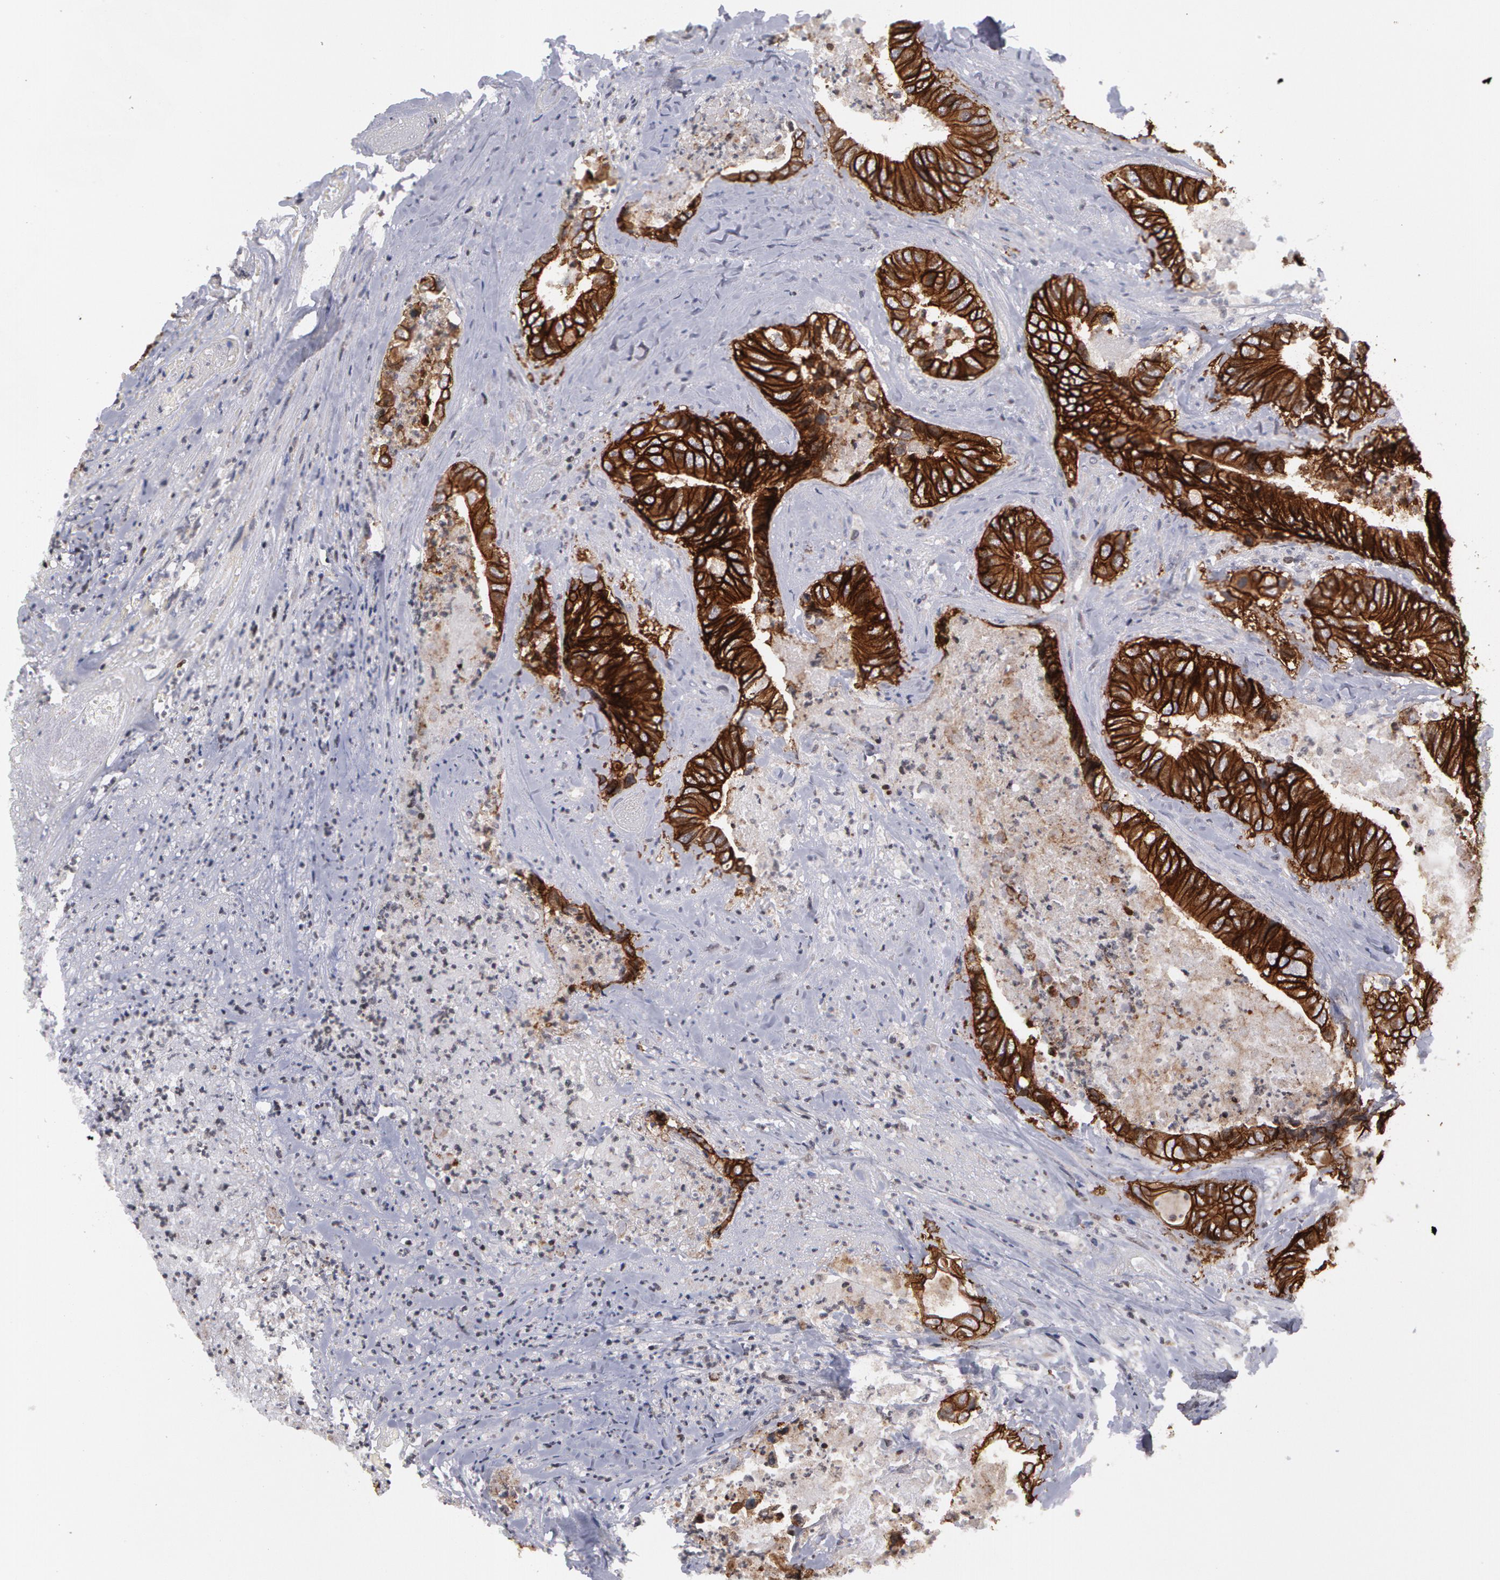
{"staining": {"intensity": "strong", "quantity": ">75%", "location": "cytoplasmic/membranous"}, "tissue": "colorectal cancer", "cell_type": "Tumor cells", "image_type": "cancer", "snomed": [{"axis": "morphology", "description": "Adenocarcinoma, NOS"}, {"axis": "topography", "description": "Rectum"}], "caption": "This is a photomicrograph of IHC staining of colorectal adenocarcinoma, which shows strong positivity in the cytoplasmic/membranous of tumor cells.", "gene": "ERBB2", "patient": {"sex": "female", "age": 65}}